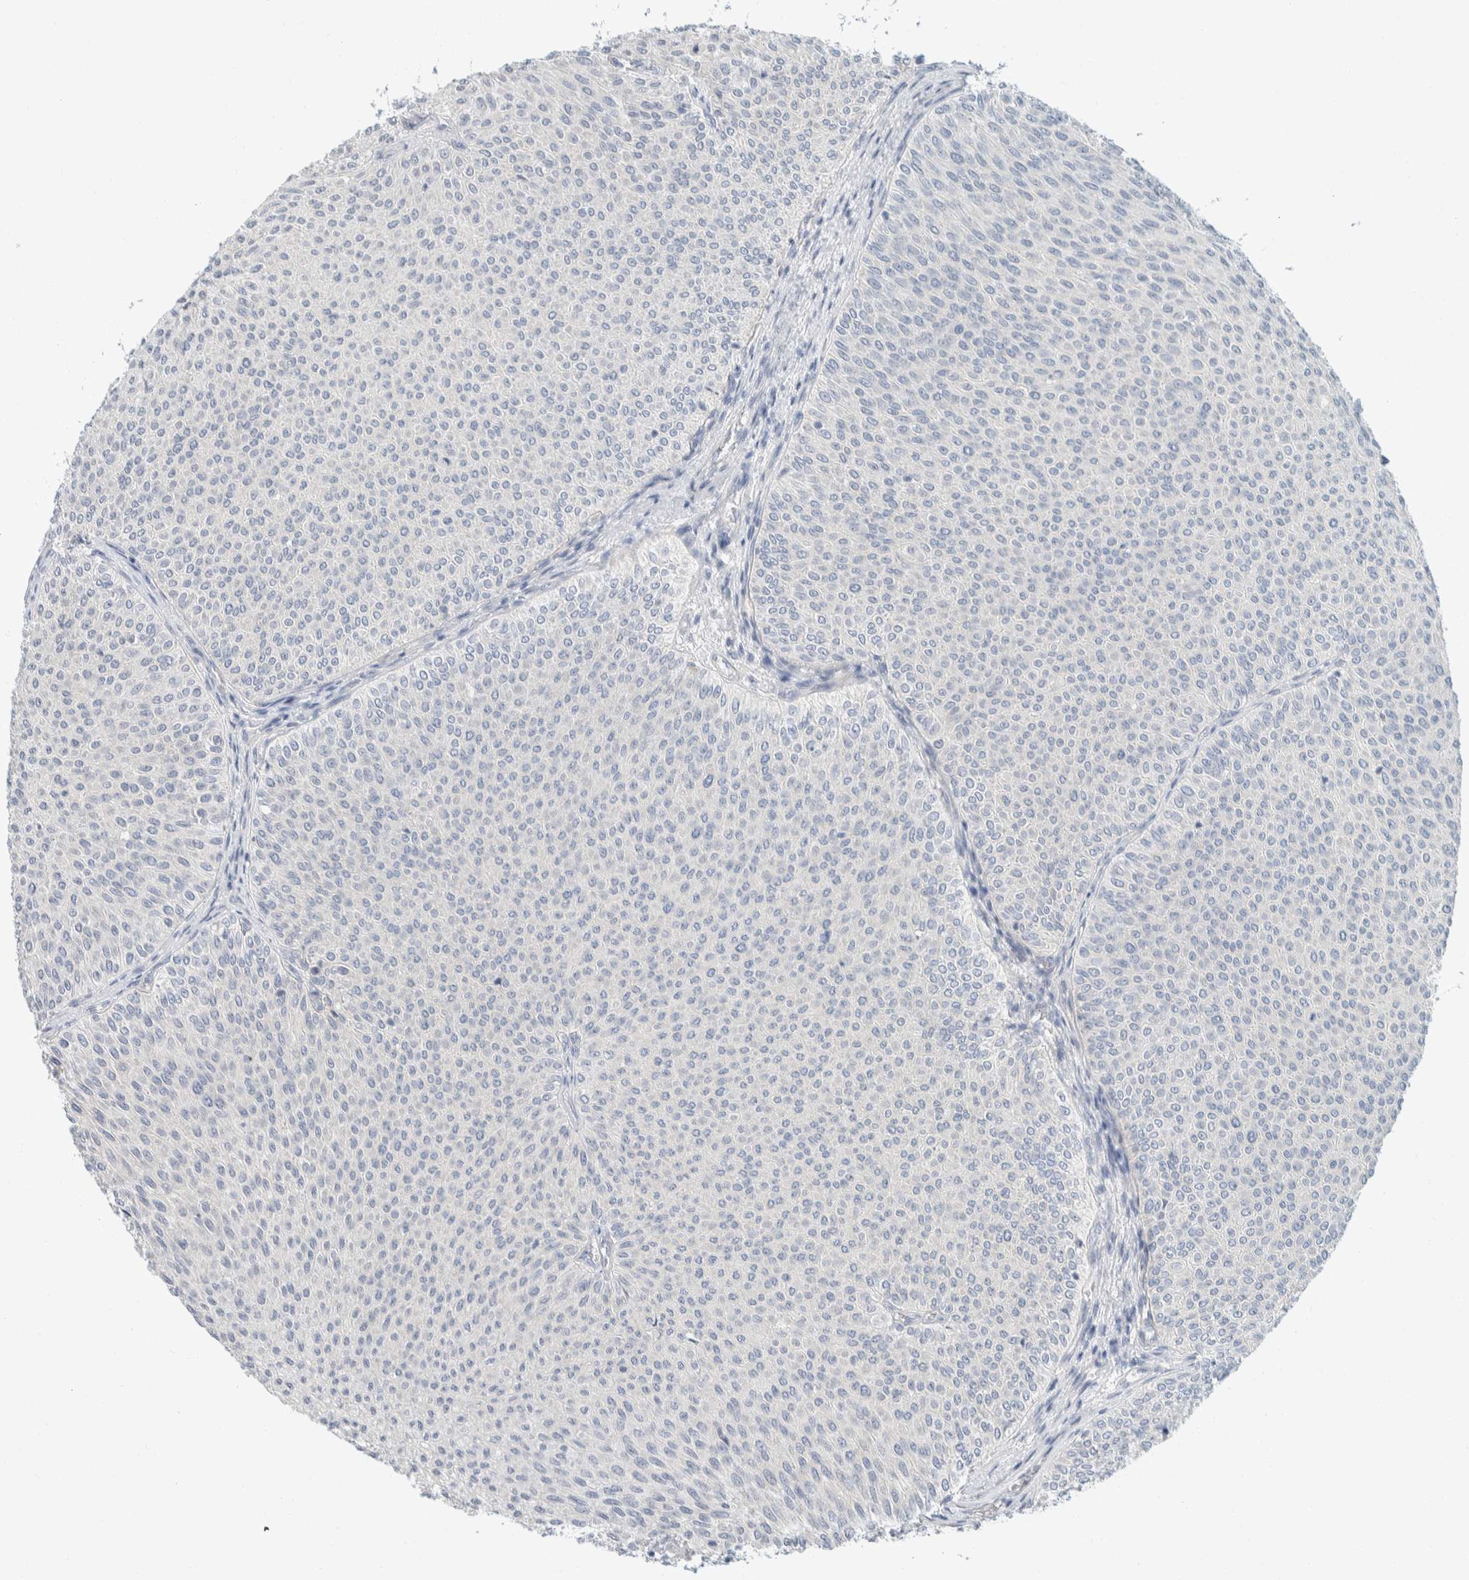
{"staining": {"intensity": "negative", "quantity": "none", "location": "none"}, "tissue": "urothelial cancer", "cell_type": "Tumor cells", "image_type": "cancer", "snomed": [{"axis": "morphology", "description": "Urothelial carcinoma, Low grade"}, {"axis": "topography", "description": "Urinary bladder"}], "caption": "Low-grade urothelial carcinoma stained for a protein using IHC demonstrates no expression tumor cells.", "gene": "ALOX12B", "patient": {"sex": "male", "age": 78}}